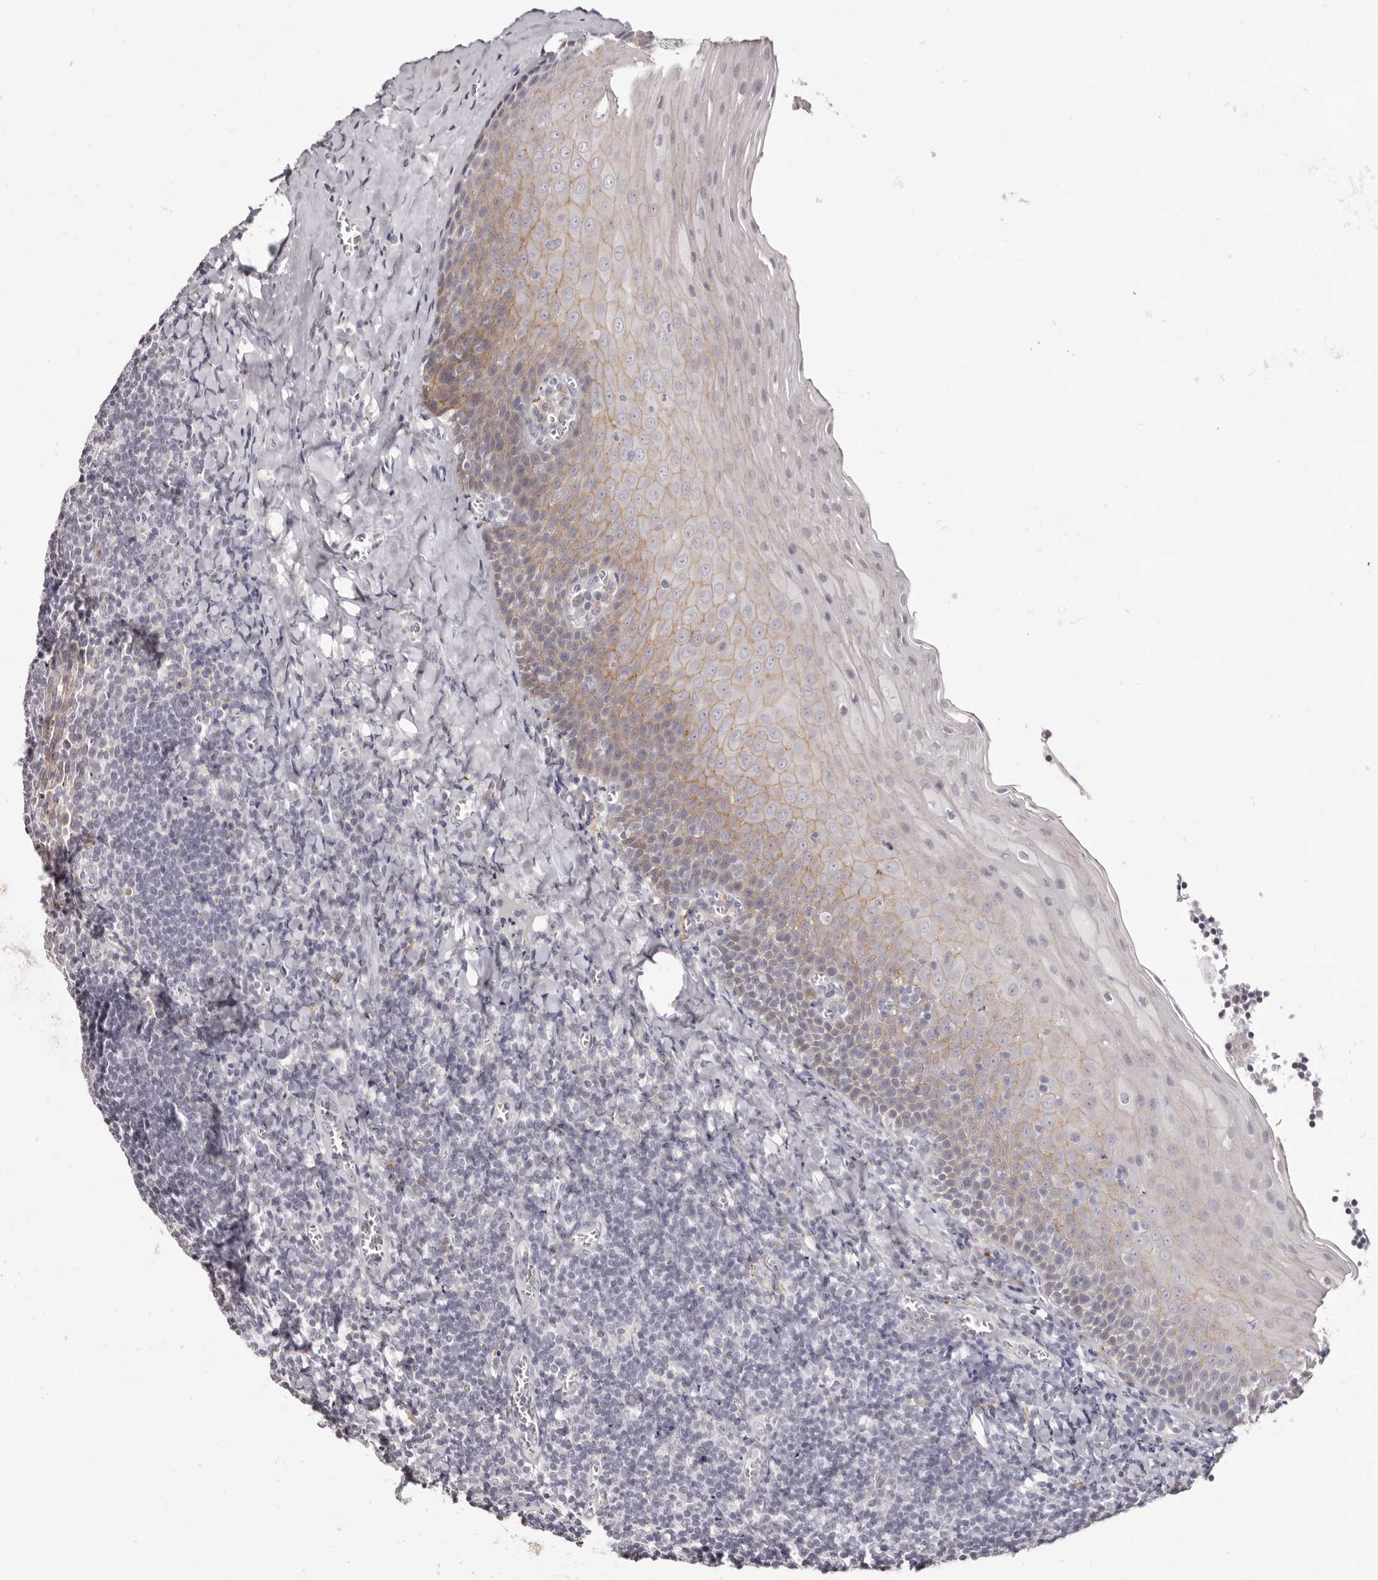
{"staining": {"intensity": "negative", "quantity": "none", "location": "none"}, "tissue": "tonsil", "cell_type": "Germinal center cells", "image_type": "normal", "snomed": [{"axis": "morphology", "description": "Normal tissue, NOS"}, {"axis": "topography", "description": "Tonsil"}], "caption": "This is a image of immunohistochemistry staining of normal tonsil, which shows no staining in germinal center cells.", "gene": "PCDHB6", "patient": {"sex": "male", "age": 27}}